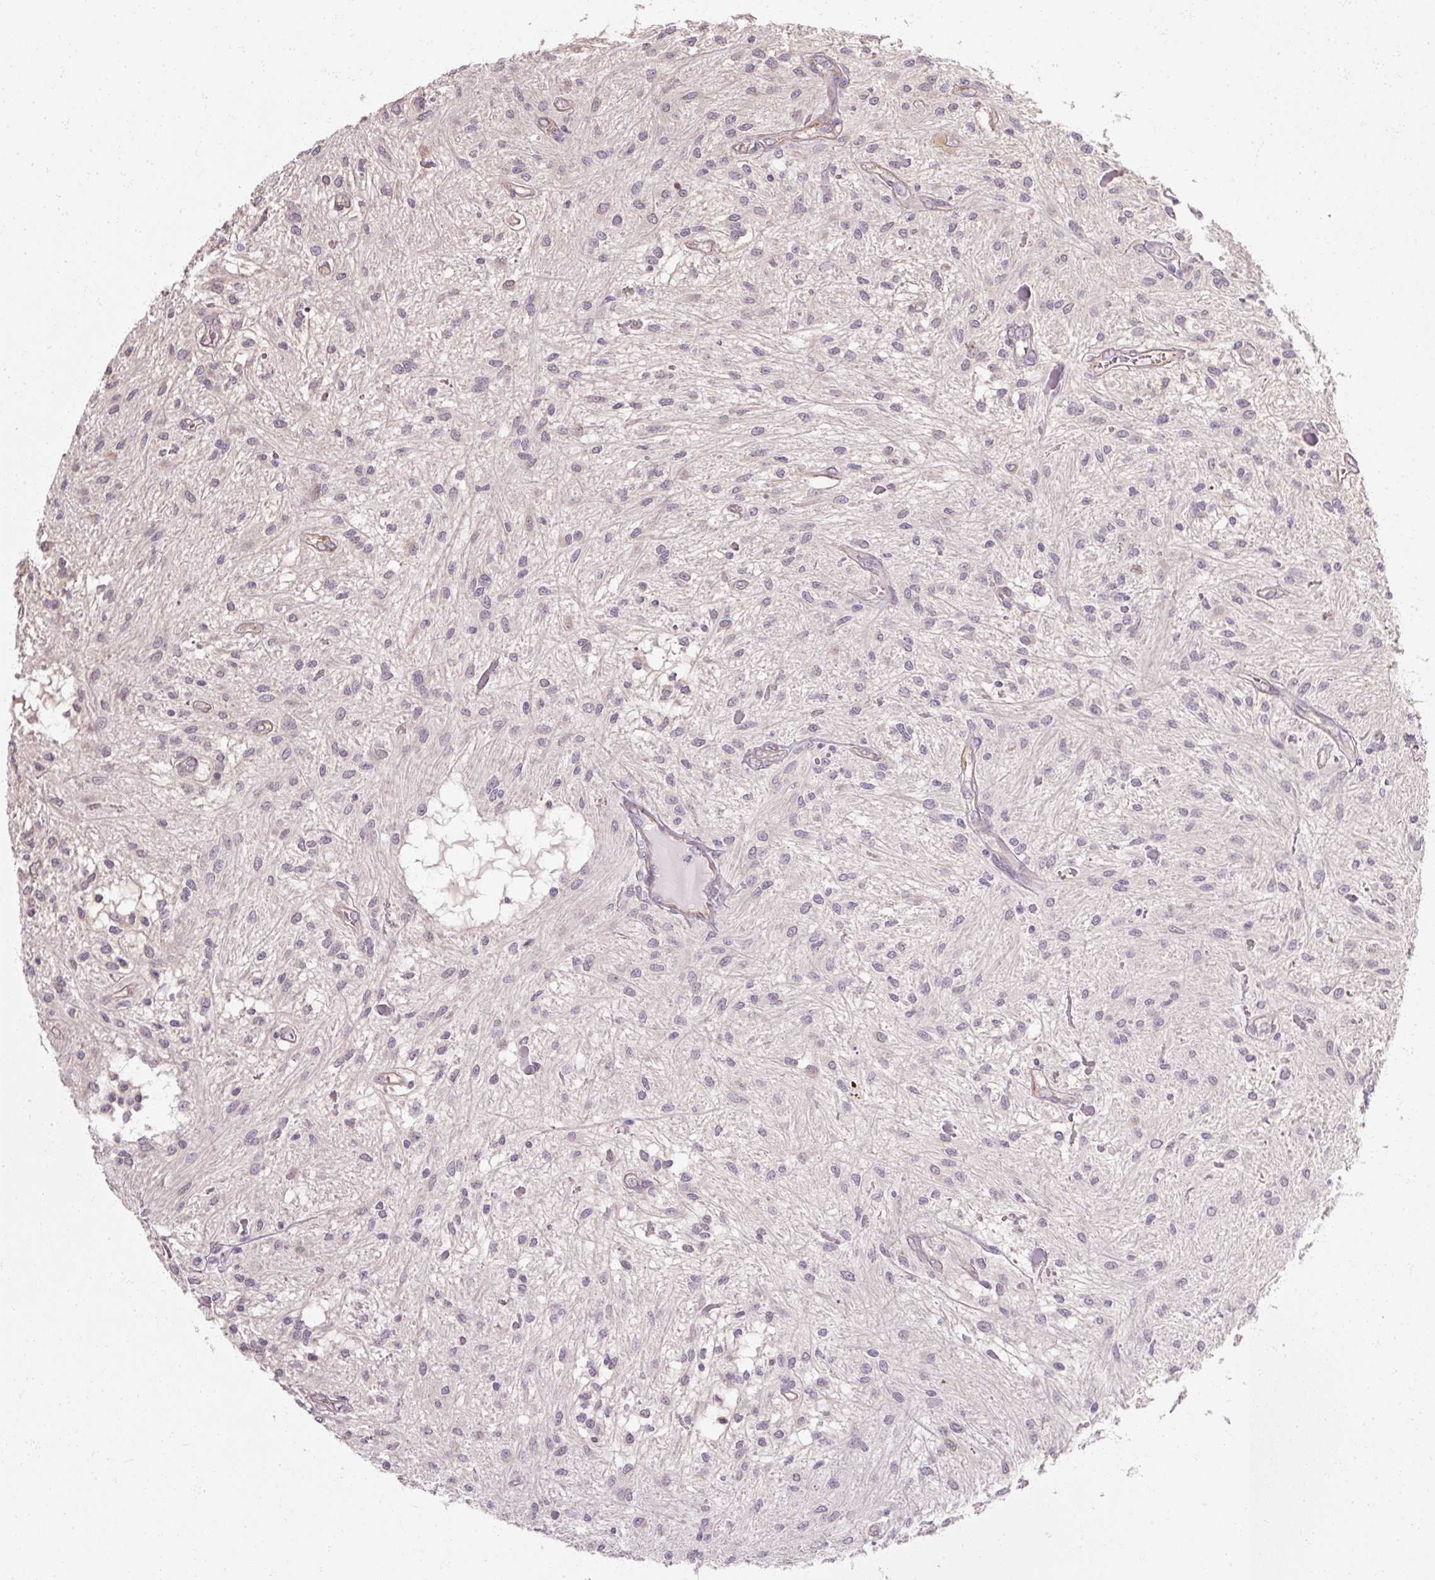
{"staining": {"intensity": "negative", "quantity": "none", "location": "none"}, "tissue": "glioma", "cell_type": "Tumor cells", "image_type": "cancer", "snomed": [{"axis": "morphology", "description": "Glioma, malignant, Low grade"}, {"axis": "topography", "description": "Cerebellum"}], "caption": "DAB (3,3'-diaminobenzidine) immunohistochemical staining of malignant glioma (low-grade) reveals no significant positivity in tumor cells.", "gene": "RB1CC1", "patient": {"sex": "female", "age": 14}}